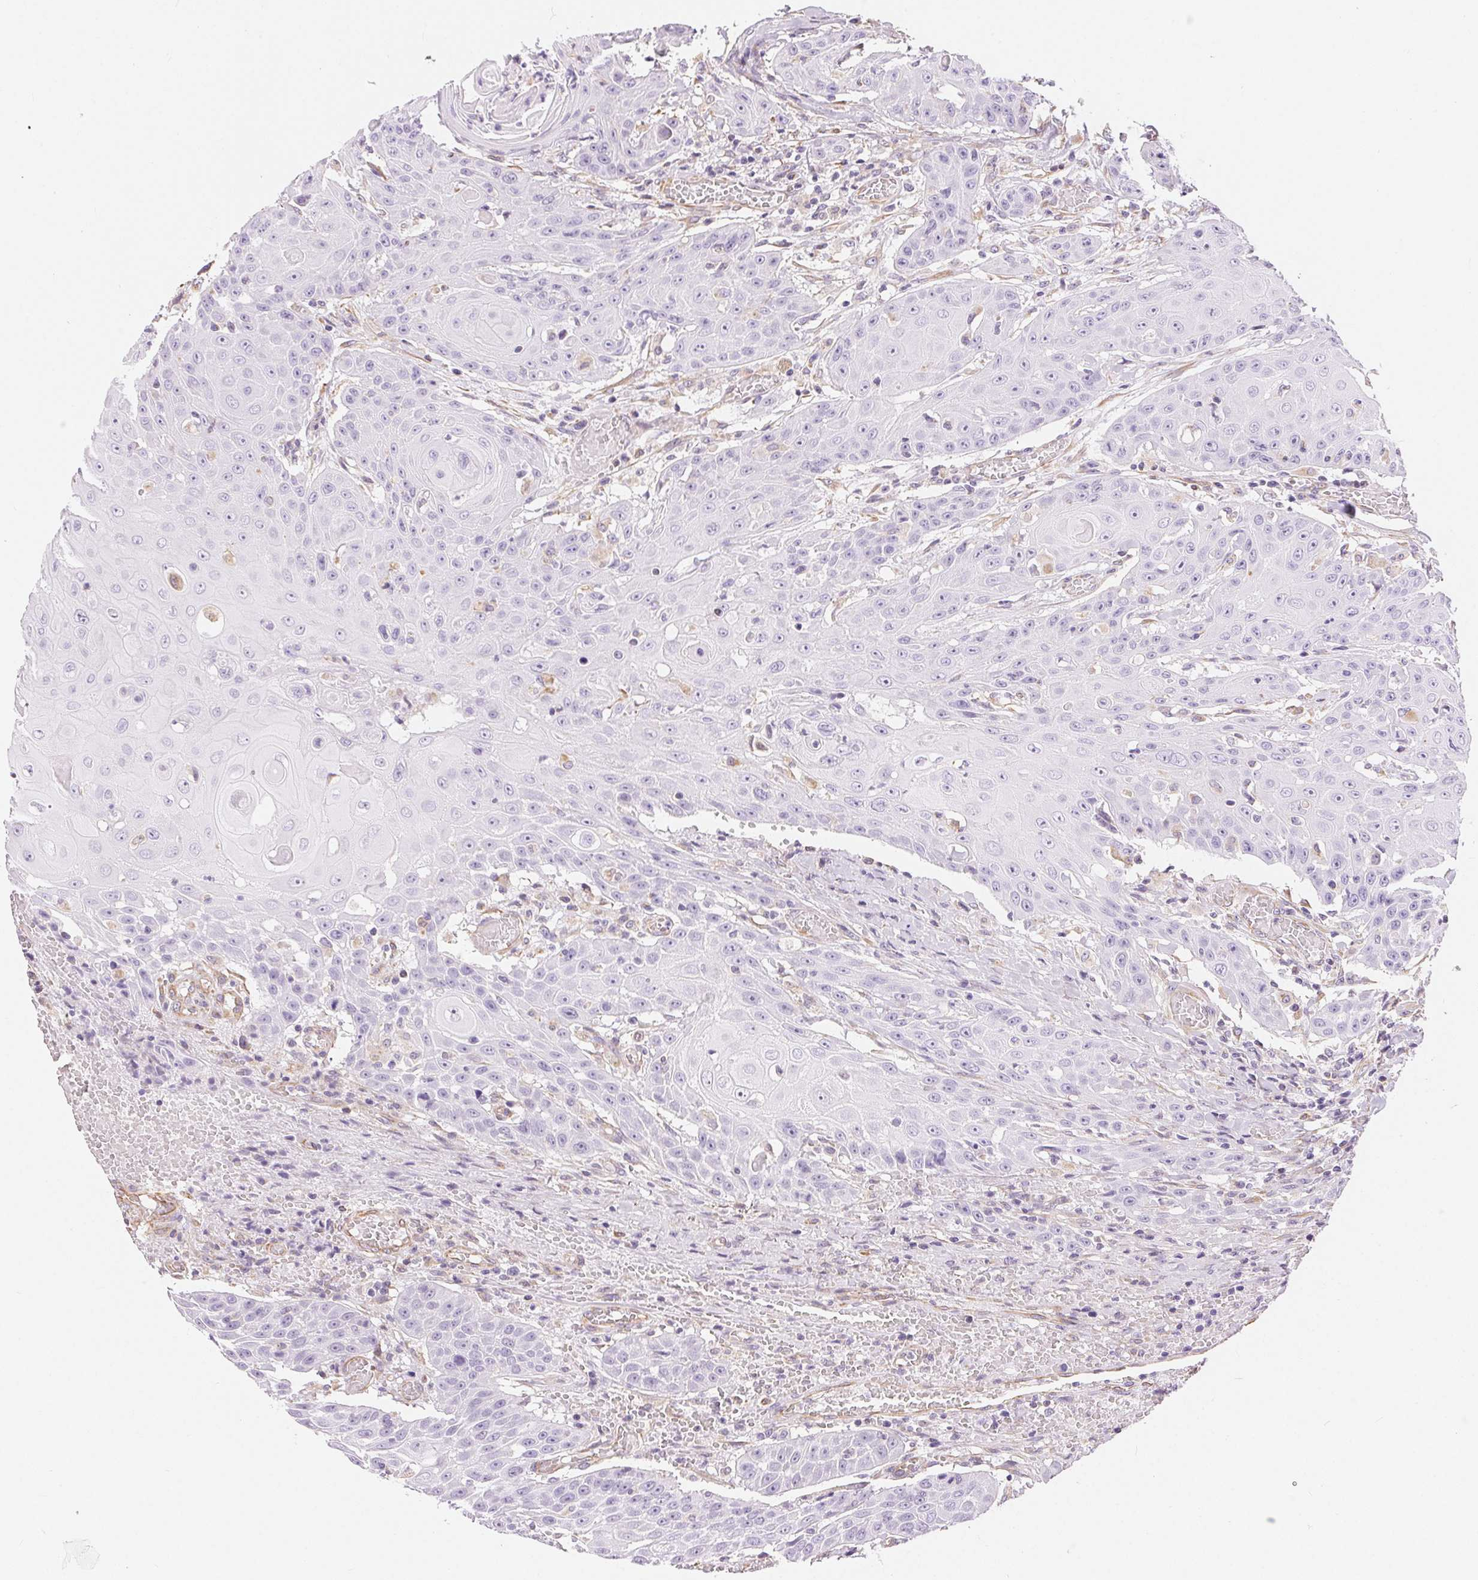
{"staining": {"intensity": "negative", "quantity": "none", "location": "none"}, "tissue": "head and neck cancer", "cell_type": "Tumor cells", "image_type": "cancer", "snomed": [{"axis": "morphology", "description": "Normal tissue, NOS"}, {"axis": "morphology", "description": "Squamous cell carcinoma, NOS"}, {"axis": "topography", "description": "Oral tissue"}, {"axis": "topography", "description": "Head-Neck"}], "caption": "Head and neck cancer (squamous cell carcinoma) was stained to show a protein in brown. There is no significant positivity in tumor cells. (Brightfield microscopy of DAB IHC at high magnification).", "gene": "GFAP", "patient": {"sex": "female", "age": 55}}